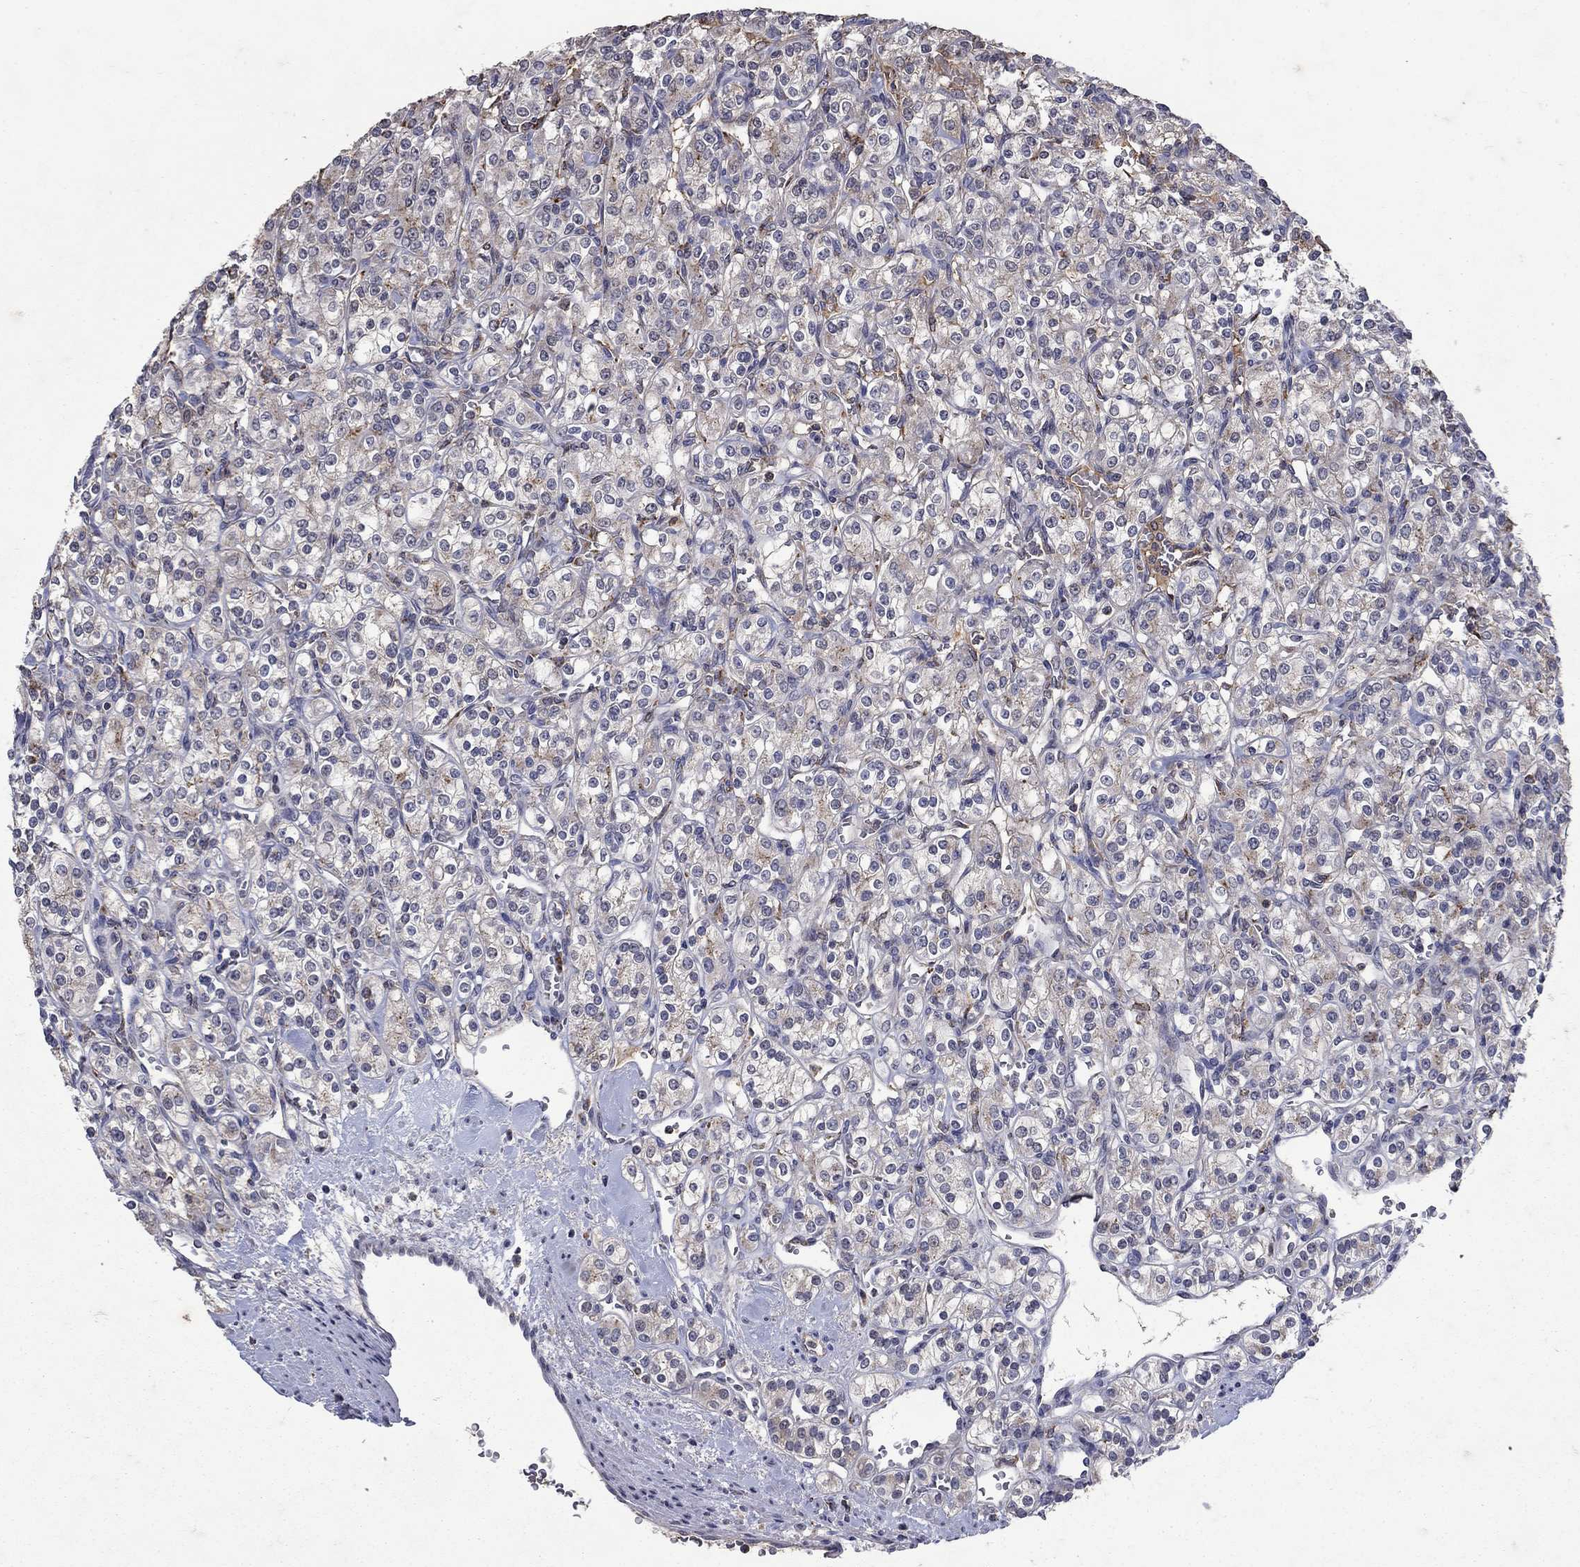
{"staining": {"intensity": "negative", "quantity": "none", "location": "none"}, "tissue": "renal cancer", "cell_type": "Tumor cells", "image_type": "cancer", "snomed": [{"axis": "morphology", "description": "Adenocarcinoma, NOS"}, {"axis": "topography", "description": "Kidney"}], "caption": "High magnification brightfield microscopy of adenocarcinoma (renal) stained with DAB (brown) and counterstained with hematoxylin (blue): tumor cells show no significant positivity. (Brightfield microscopy of DAB (3,3'-diaminobenzidine) immunohistochemistry at high magnification).", "gene": "NPC2", "patient": {"sex": "male", "age": 77}}